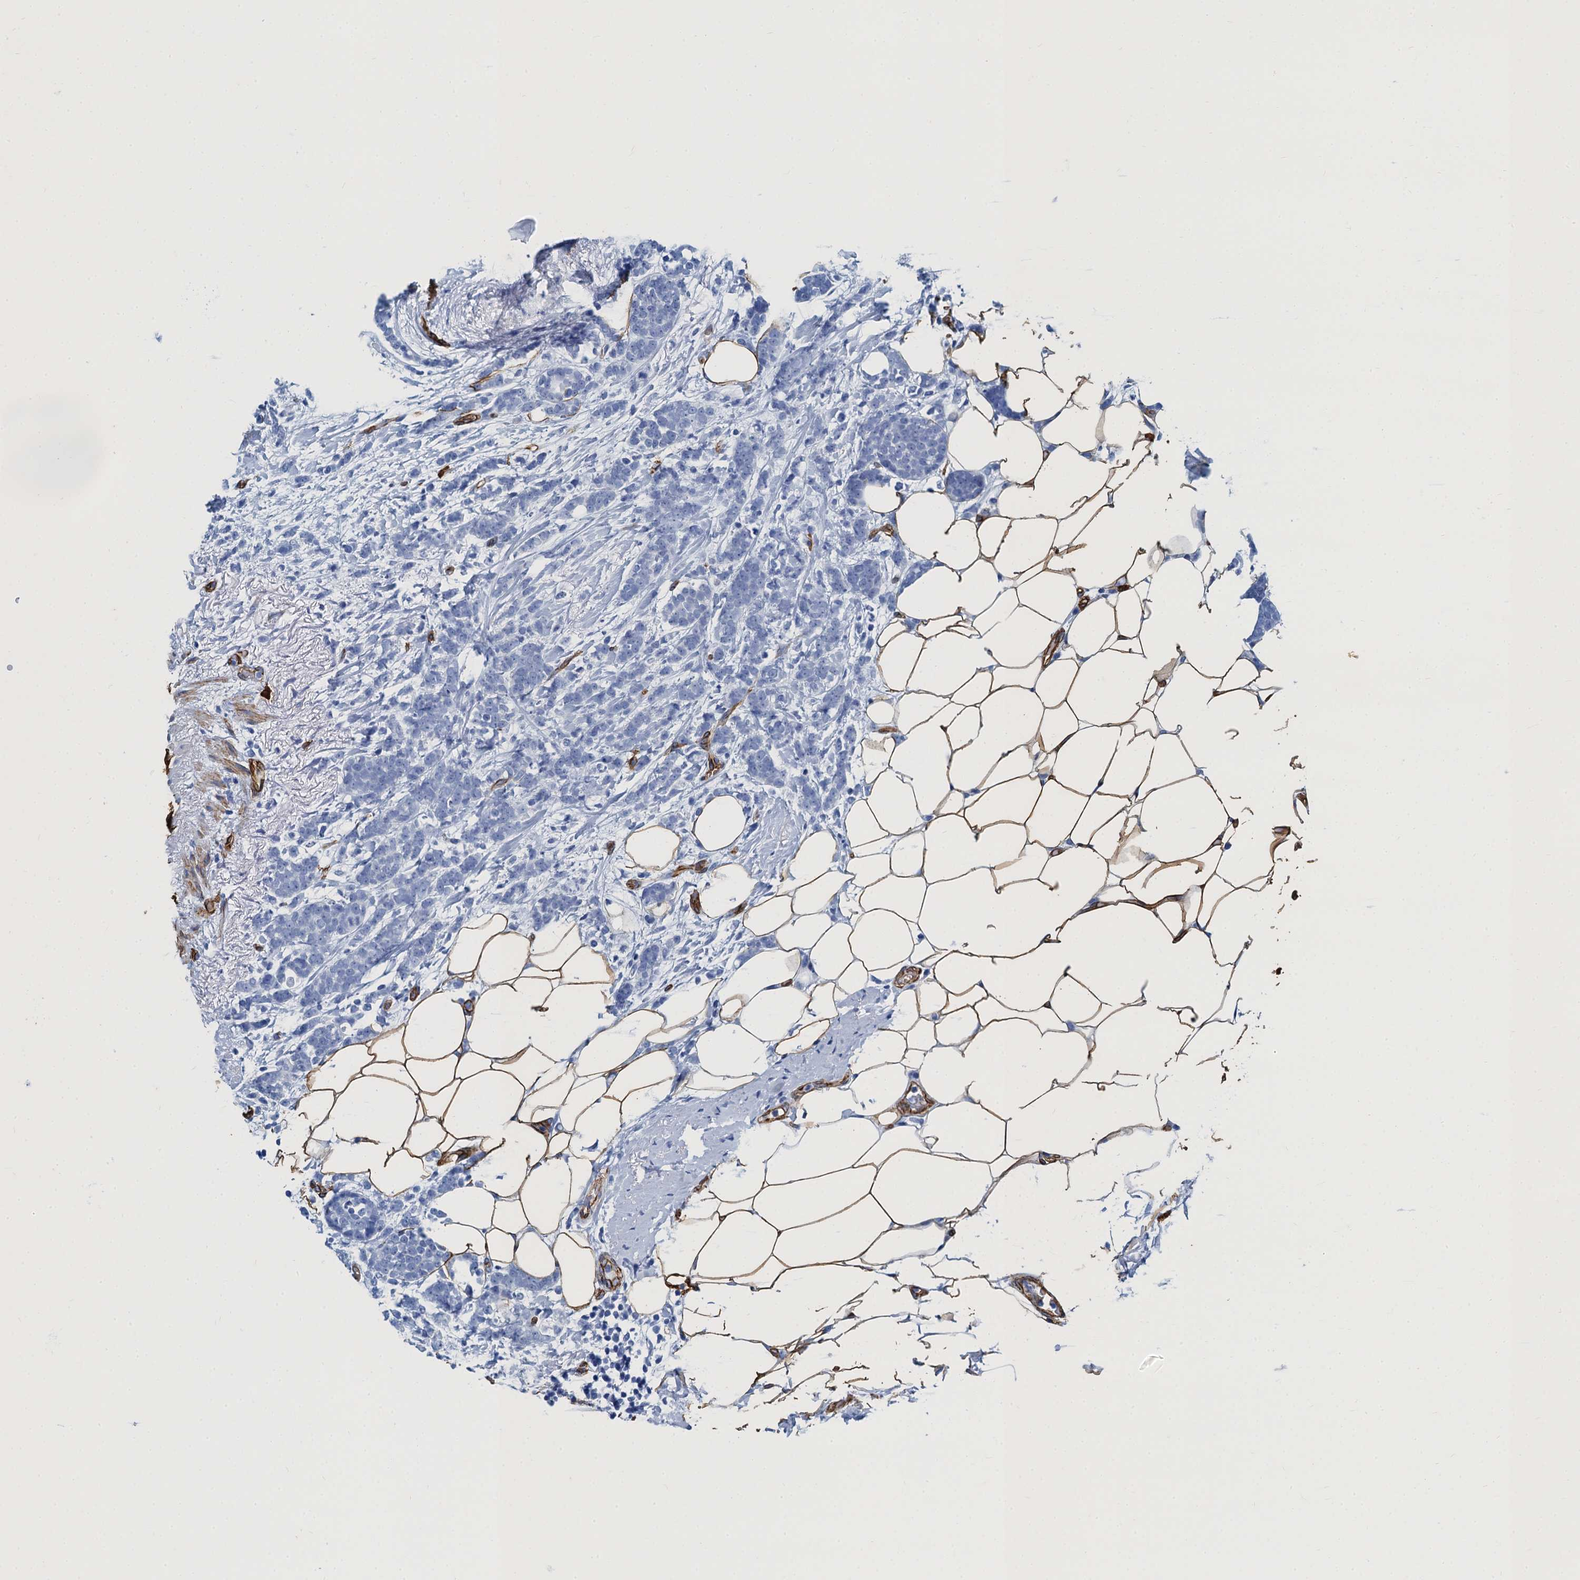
{"staining": {"intensity": "negative", "quantity": "none", "location": "none"}, "tissue": "breast cancer", "cell_type": "Tumor cells", "image_type": "cancer", "snomed": [{"axis": "morphology", "description": "Lobular carcinoma"}, {"axis": "topography", "description": "Breast"}], "caption": "Photomicrograph shows no protein expression in tumor cells of breast lobular carcinoma tissue.", "gene": "CAVIN2", "patient": {"sex": "female", "age": 58}}